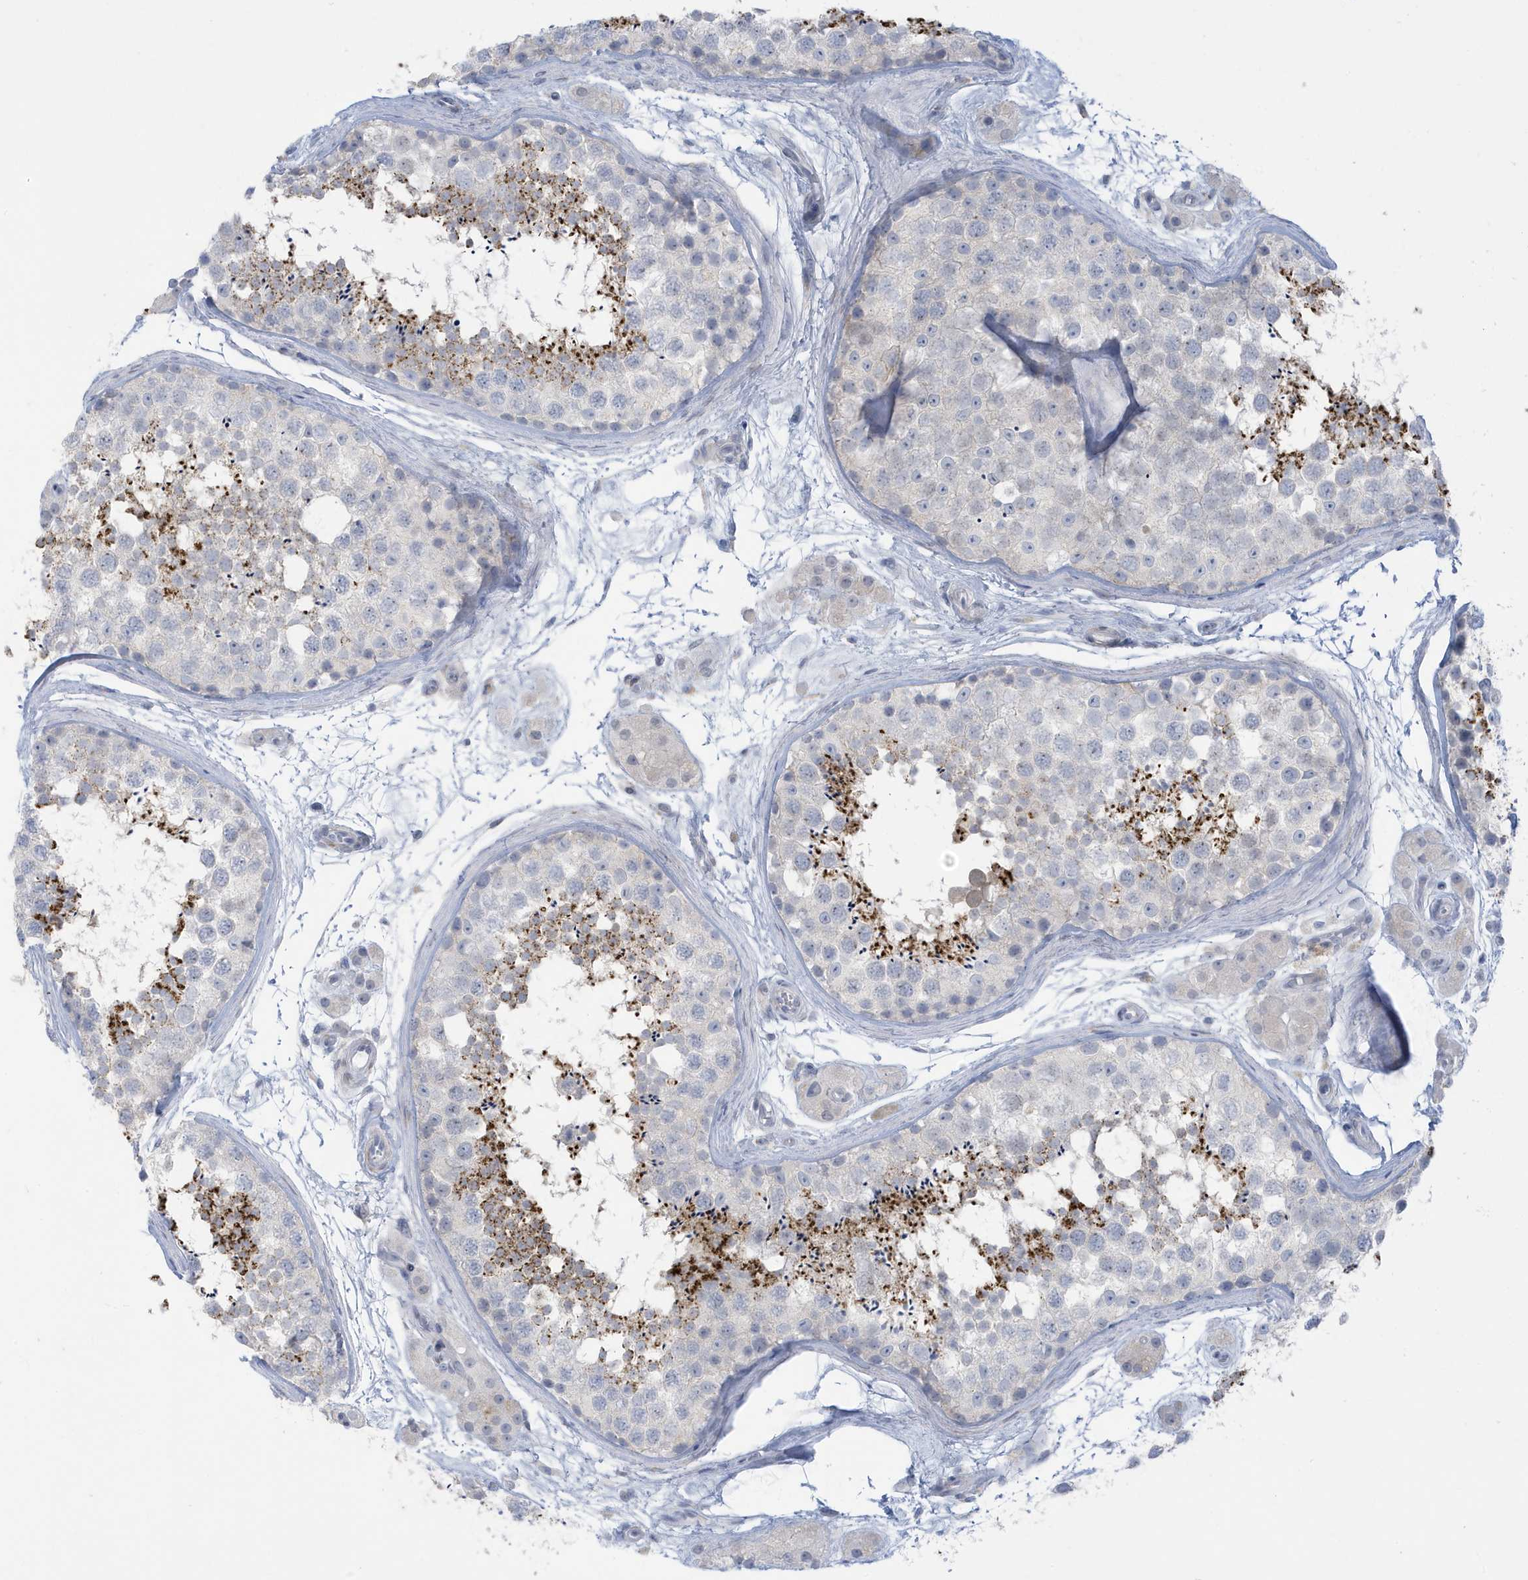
{"staining": {"intensity": "strong", "quantity": "<25%", "location": "cytoplasmic/membranous"}, "tissue": "testis", "cell_type": "Cells in seminiferous ducts", "image_type": "normal", "snomed": [{"axis": "morphology", "description": "Normal tissue, NOS"}, {"axis": "topography", "description": "Testis"}], "caption": "Immunohistochemistry (IHC) (DAB (3,3'-diaminobenzidine)) staining of normal testis exhibits strong cytoplasmic/membranous protein expression in about <25% of cells in seminiferous ducts. (brown staining indicates protein expression, while blue staining denotes nuclei).", "gene": "PERM1", "patient": {"sex": "male", "age": 56}}